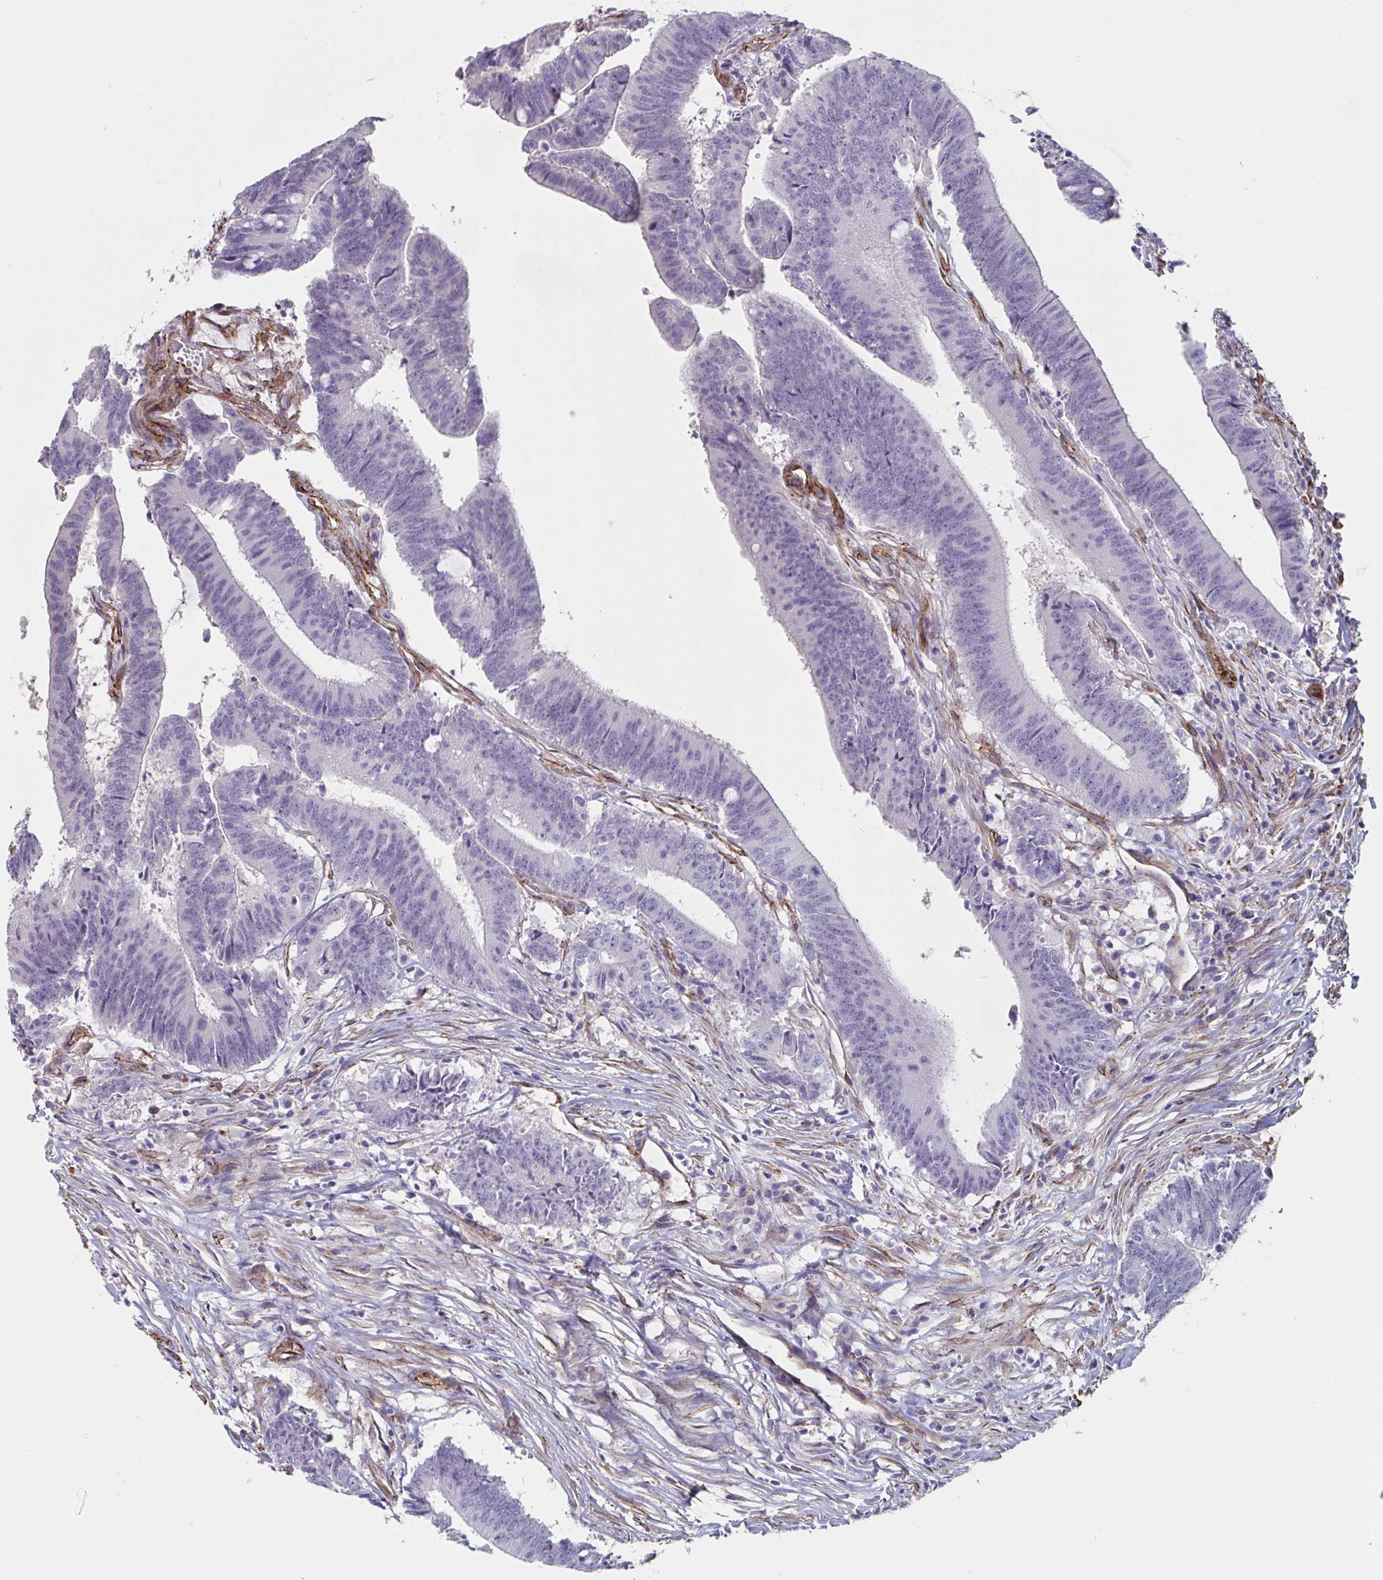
{"staining": {"intensity": "negative", "quantity": "none", "location": "none"}, "tissue": "colorectal cancer", "cell_type": "Tumor cells", "image_type": "cancer", "snomed": [{"axis": "morphology", "description": "Adenocarcinoma, NOS"}, {"axis": "topography", "description": "Colon"}], "caption": "Photomicrograph shows no significant protein staining in tumor cells of colorectal cancer.", "gene": "CITED4", "patient": {"sex": "female", "age": 43}}